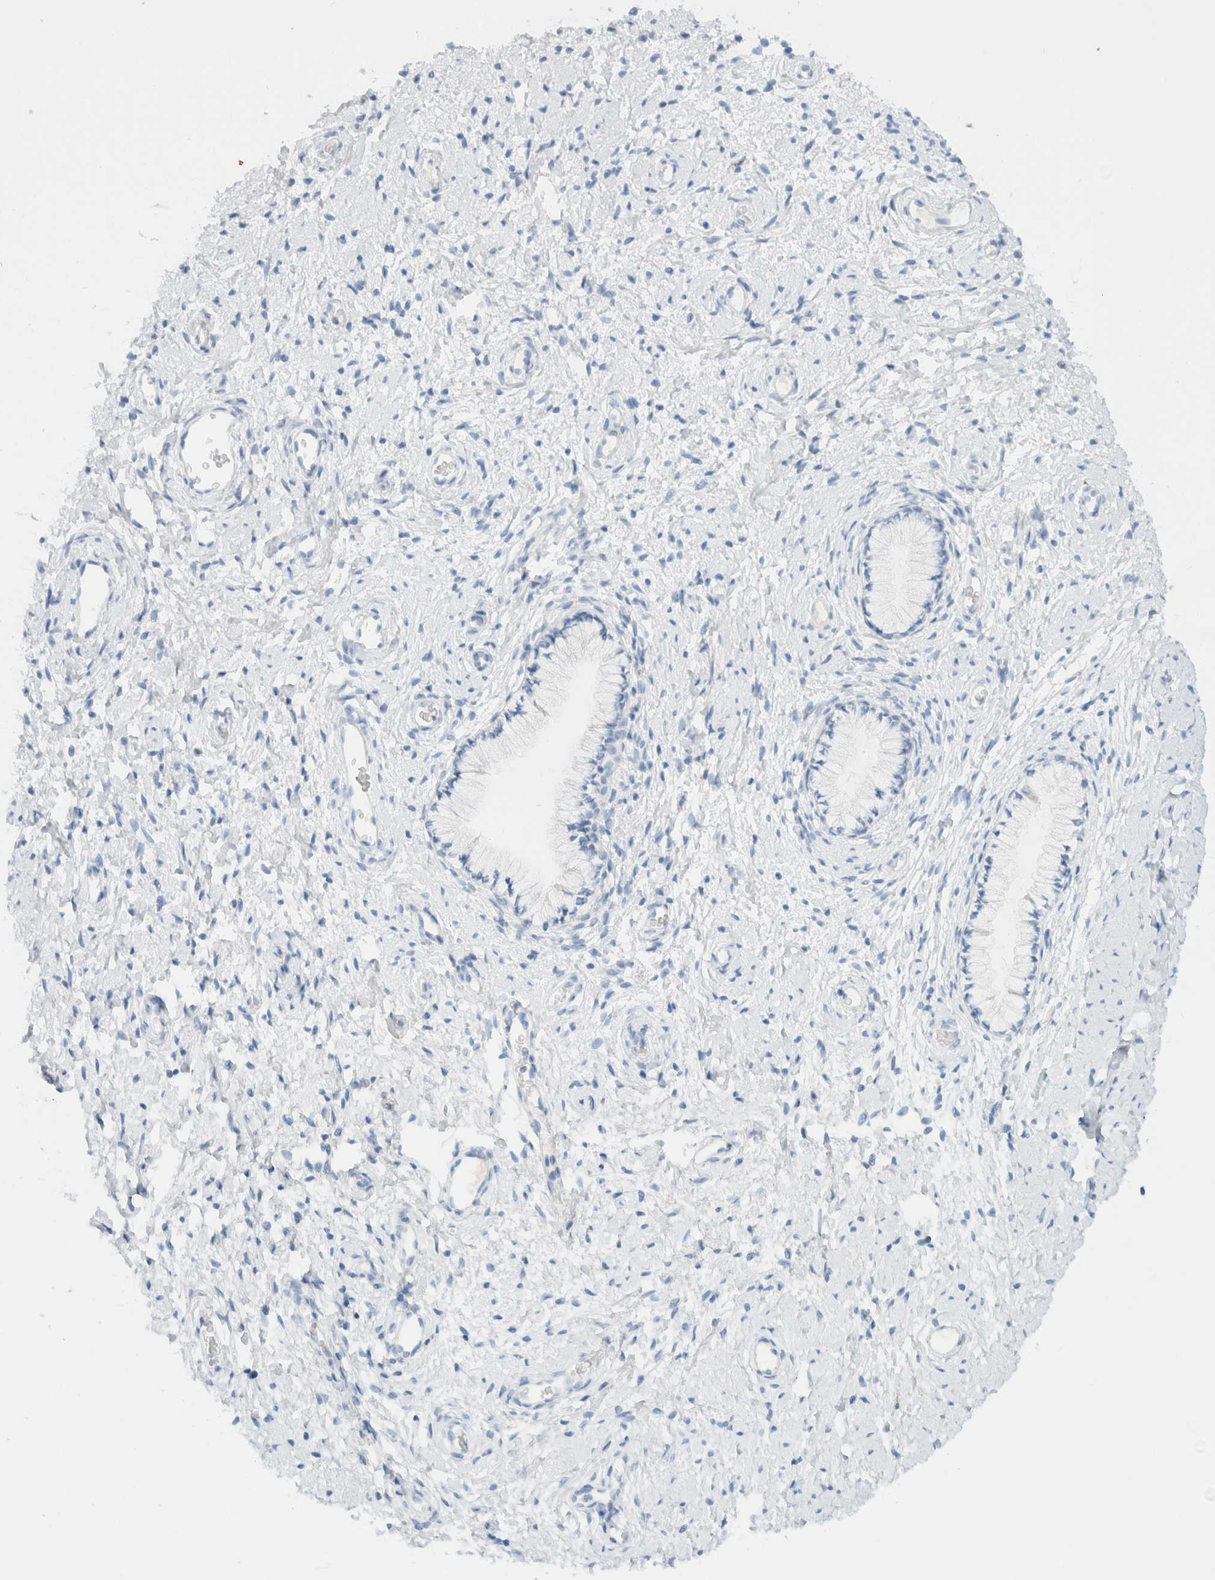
{"staining": {"intensity": "negative", "quantity": "none", "location": "none"}, "tissue": "cervix", "cell_type": "Glandular cells", "image_type": "normal", "snomed": [{"axis": "morphology", "description": "Normal tissue, NOS"}, {"axis": "topography", "description": "Cervix"}], "caption": "DAB (3,3'-diaminobenzidine) immunohistochemical staining of benign cervix demonstrates no significant expression in glandular cells. (DAB (3,3'-diaminobenzidine) immunohistochemistry with hematoxylin counter stain).", "gene": "CPQ", "patient": {"sex": "female", "age": 72}}